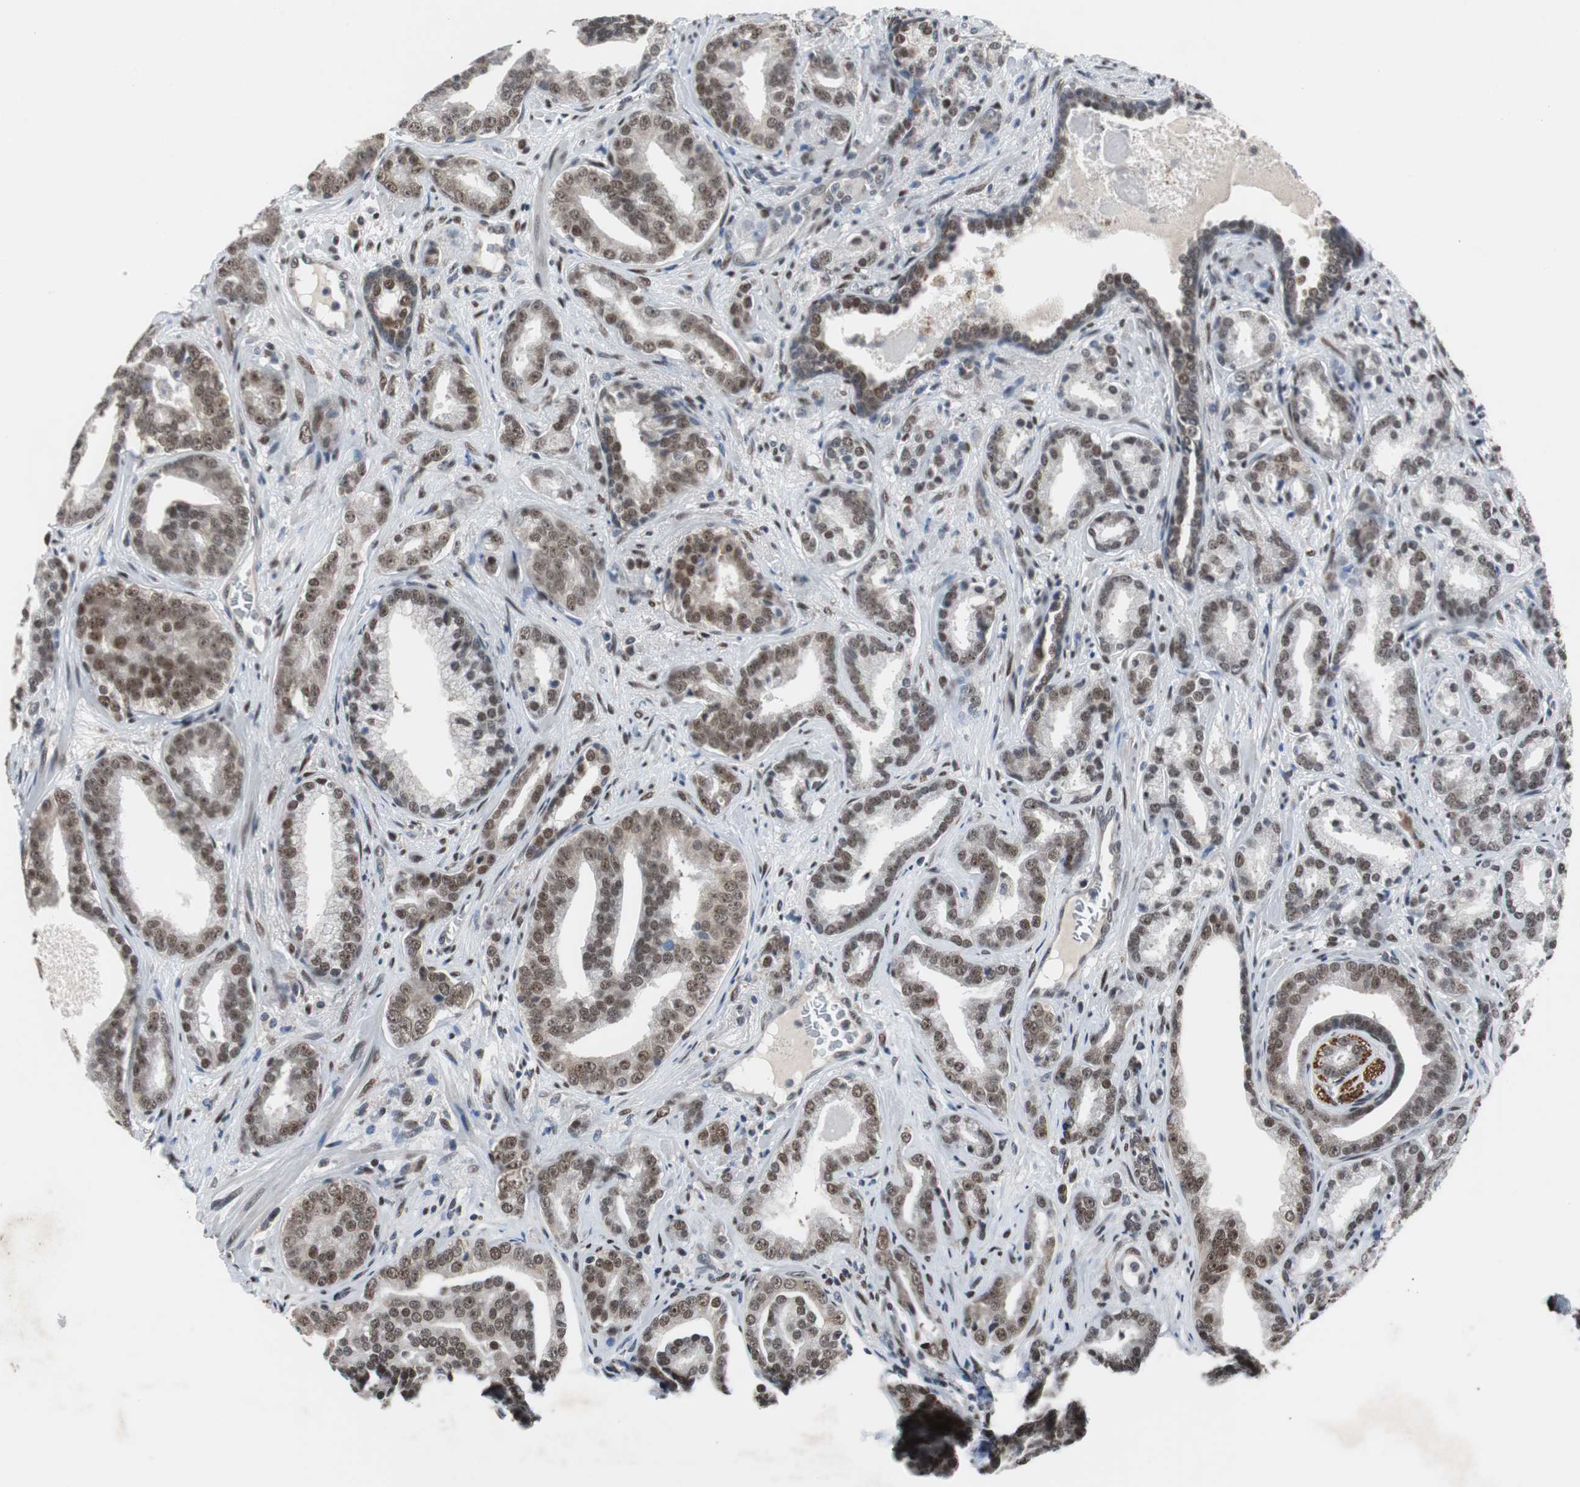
{"staining": {"intensity": "strong", "quantity": ">75%", "location": "nuclear"}, "tissue": "prostate cancer", "cell_type": "Tumor cells", "image_type": "cancer", "snomed": [{"axis": "morphology", "description": "Adenocarcinoma, Low grade"}, {"axis": "topography", "description": "Prostate"}], "caption": "Human adenocarcinoma (low-grade) (prostate) stained with a protein marker shows strong staining in tumor cells.", "gene": "ZHX2", "patient": {"sex": "male", "age": 63}}